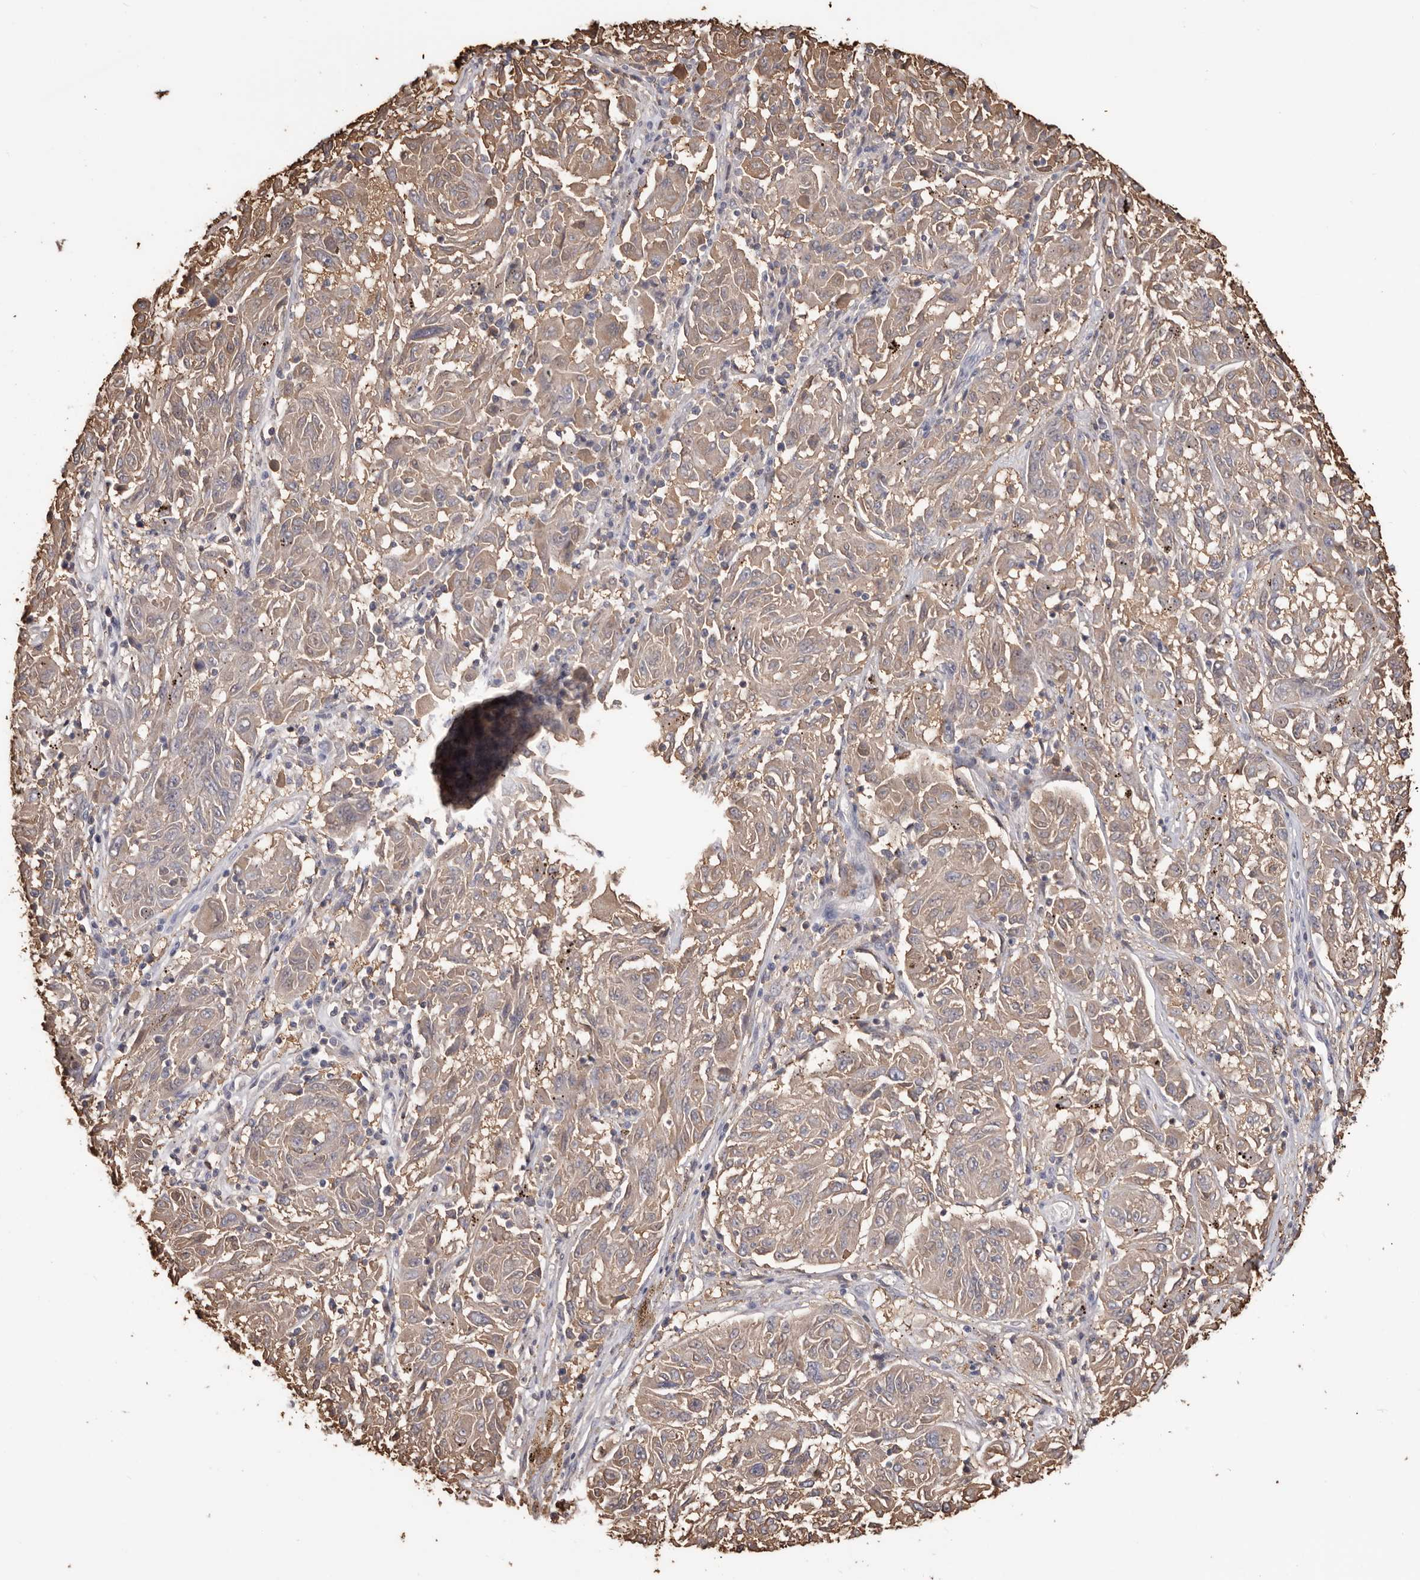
{"staining": {"intensity": "weak", "quantity": ">75%", "location": "cytoplasmic/membranous"}, "tissue": "melanoma", "cell_type": "Tumor cells", "image_type": "cancer", "snomed": [{"axis": "morphology", "description": "Malignant melanoma, NOS"}, {"axis": "topography", "description": "Skin"}], "caption": "Protein expression analysis of malignant melanoma reveals weak cytoplasmic/membranous positivity in approximately >75% of tumor cells. The staining was performed using DAB, with brown indicating positive protein expression. Nuclei are stained blue with hematoxylin.", "gene": "PKM", "patient": {"sex": "male", "age": 53}}